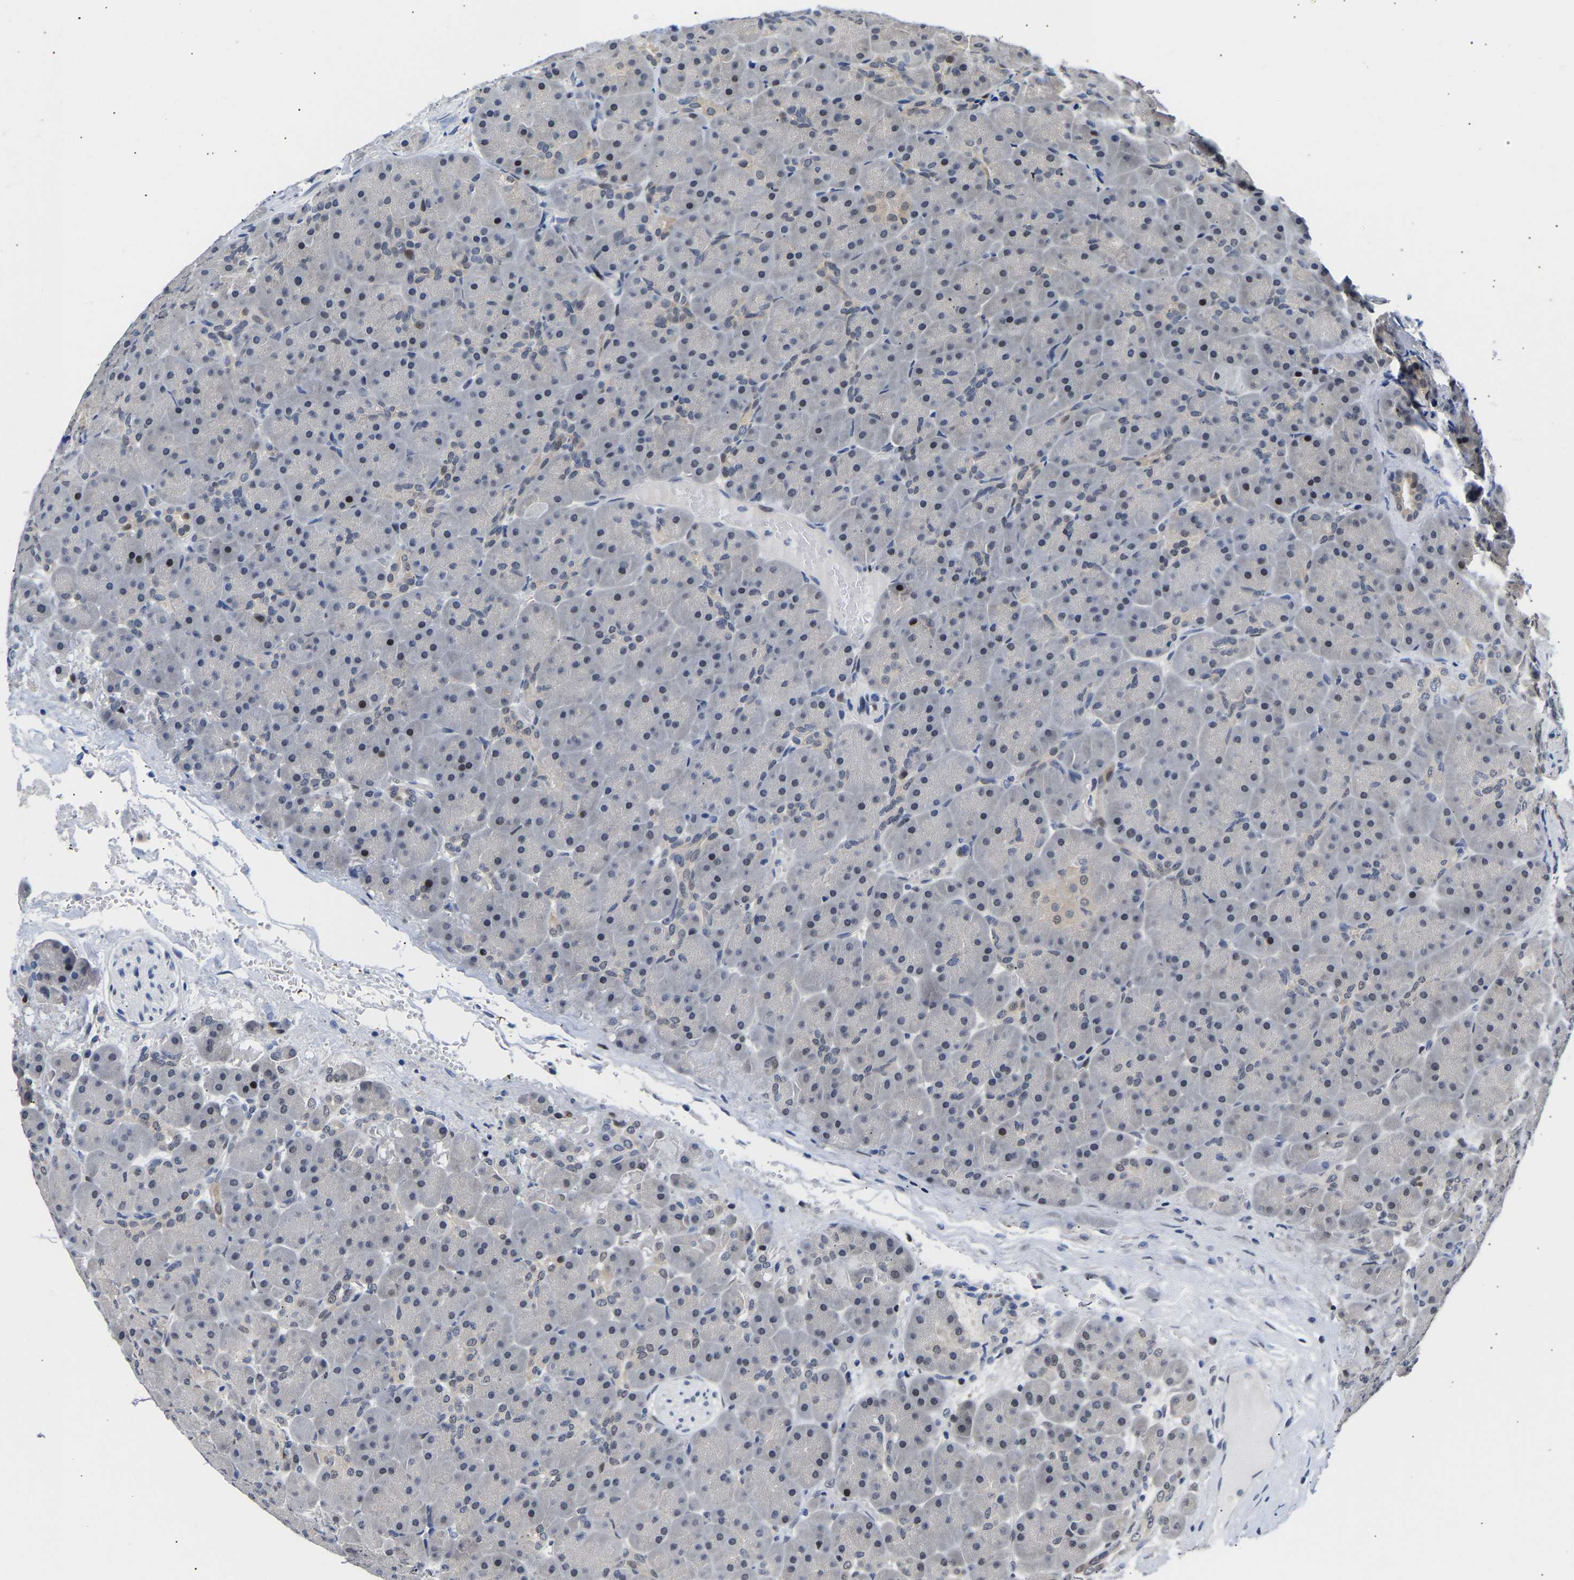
{"staining": {"intensity": "strong", "quantity": "<25%", "location": "nuclear"}, "tissue": "pancreas", "cell_type": "Exocrine glandular cells", "image_type": "normal", "snomed": [{"axis": "morphology", "description": "Normal tissue, NOS"}, {"axis": "topography", "description": "Pancreas"}], "caption": "A high-resolution histopathology image shows IHC staining of benign pancreas, which exhibits strong nuclear staining in approximately <25% of exocrine glandular cells.", "gene": "PTRHD1", "patient": {"sex": "male", "age": 66}}